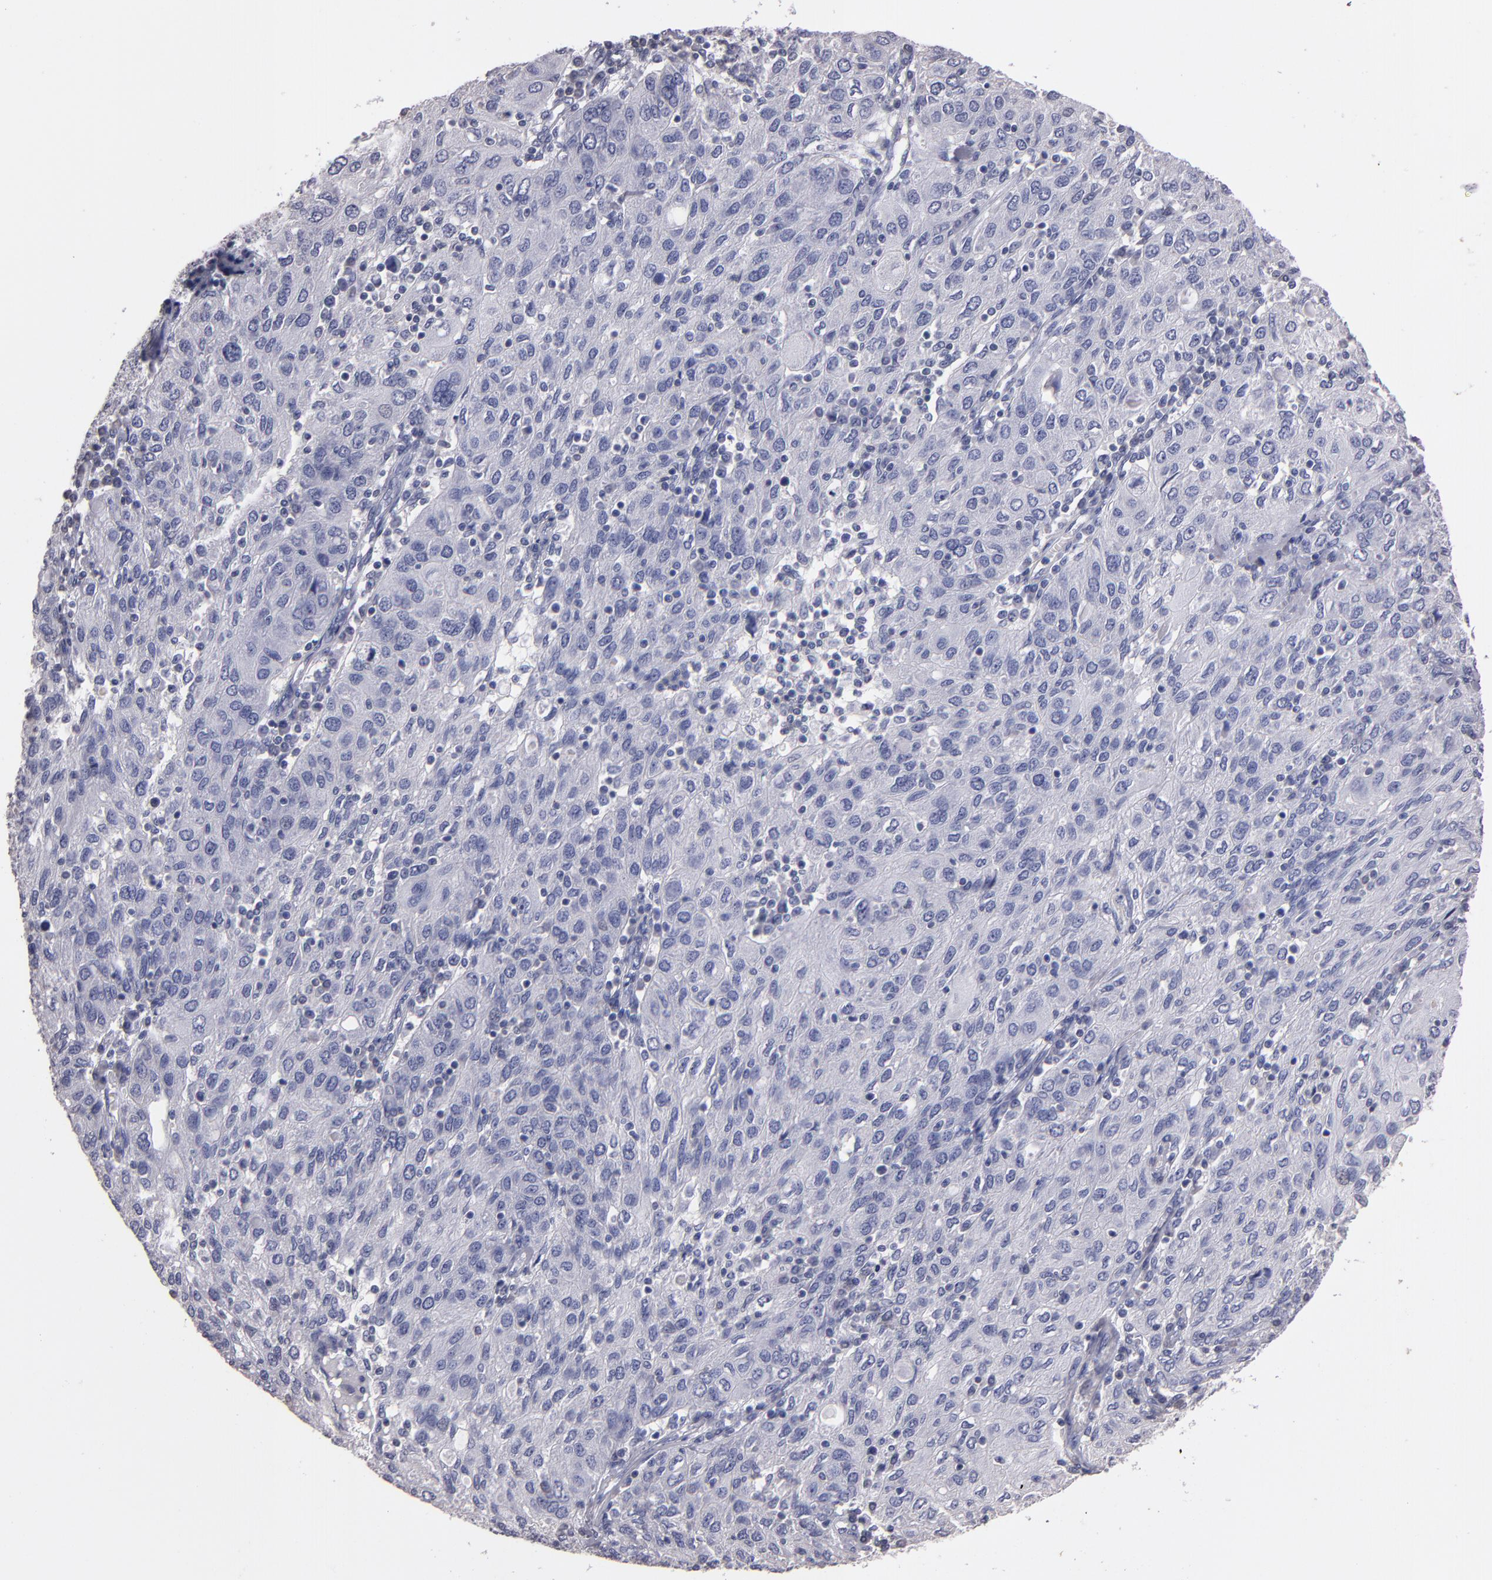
{"staining": {"intensity": "negative", "quantity": "none", "location": "none"}, "tissue": "ovarian cancer", "cell_type": "Tumor cells", "image_type": "cancer", "snomed": [{"axis": "morphology", "description": "Carcinoma, endometroid"}, {"axis": "topography", "description": "Ovary"}], "caption": "Tumor cells show no significant staining in ovarian cancer (endometroid carcinoma).", "gene": "SOX10", "patient": {"sex": "female", "age": 50}}